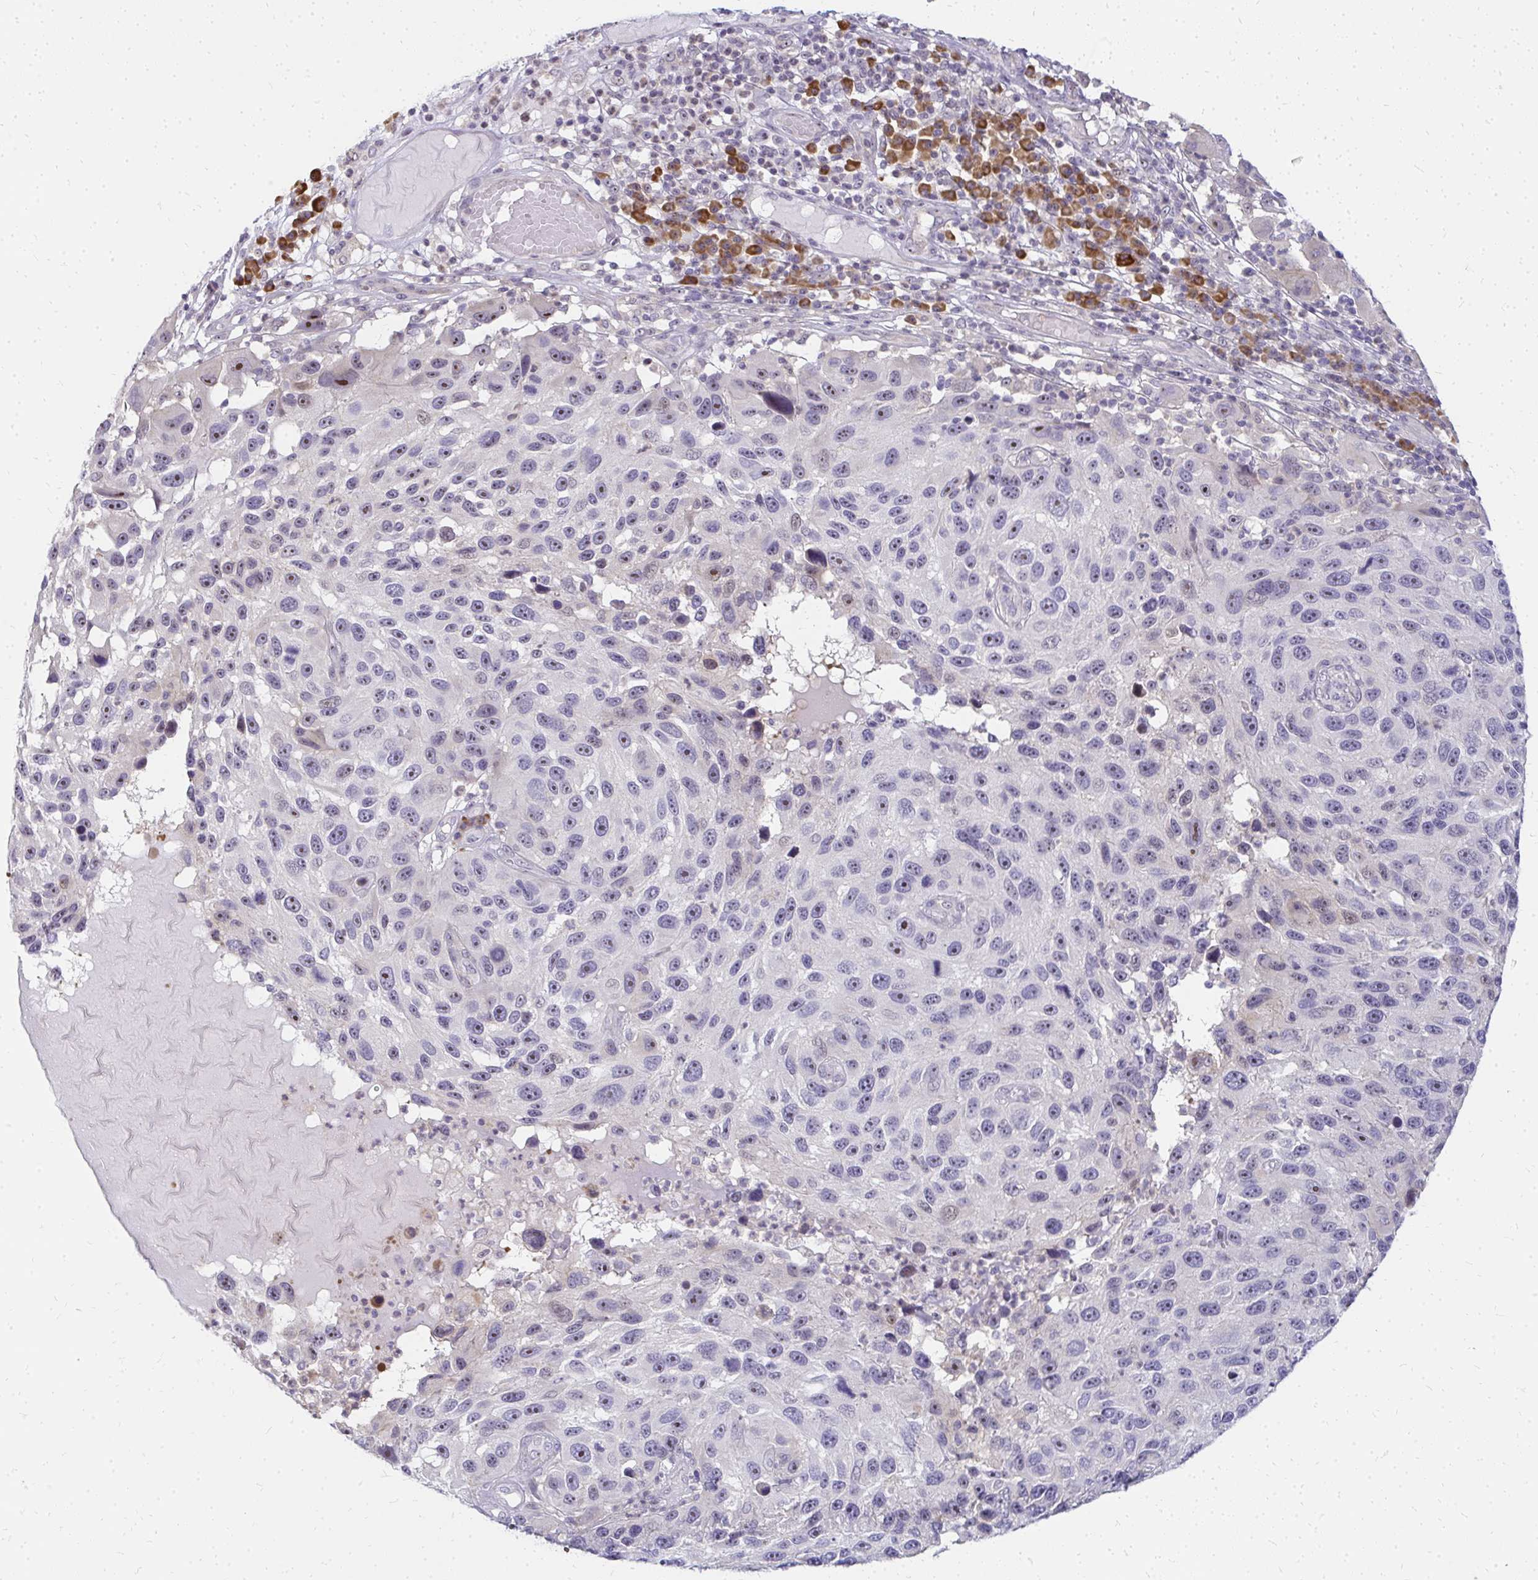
{"staining": {"intensity": "moderate", "quantity": "<25%", "location": "nuclear"}, "tissue": "melanoma", "cell_type": "Tumor cells", "image_type": "cancer", "snomed": [{"axis": "morphology", "description": "Malignant melanoma, NOS"}, {"axis": "topography", "description": "Skin"}], "caption": "Protein analysis of malignant melanoma tissue demonstrates moderate nuclear positivity in approximately <25% of tumor cells.", "gene": "FAM9A", "patient": {"sex": "male", "age": 53}}